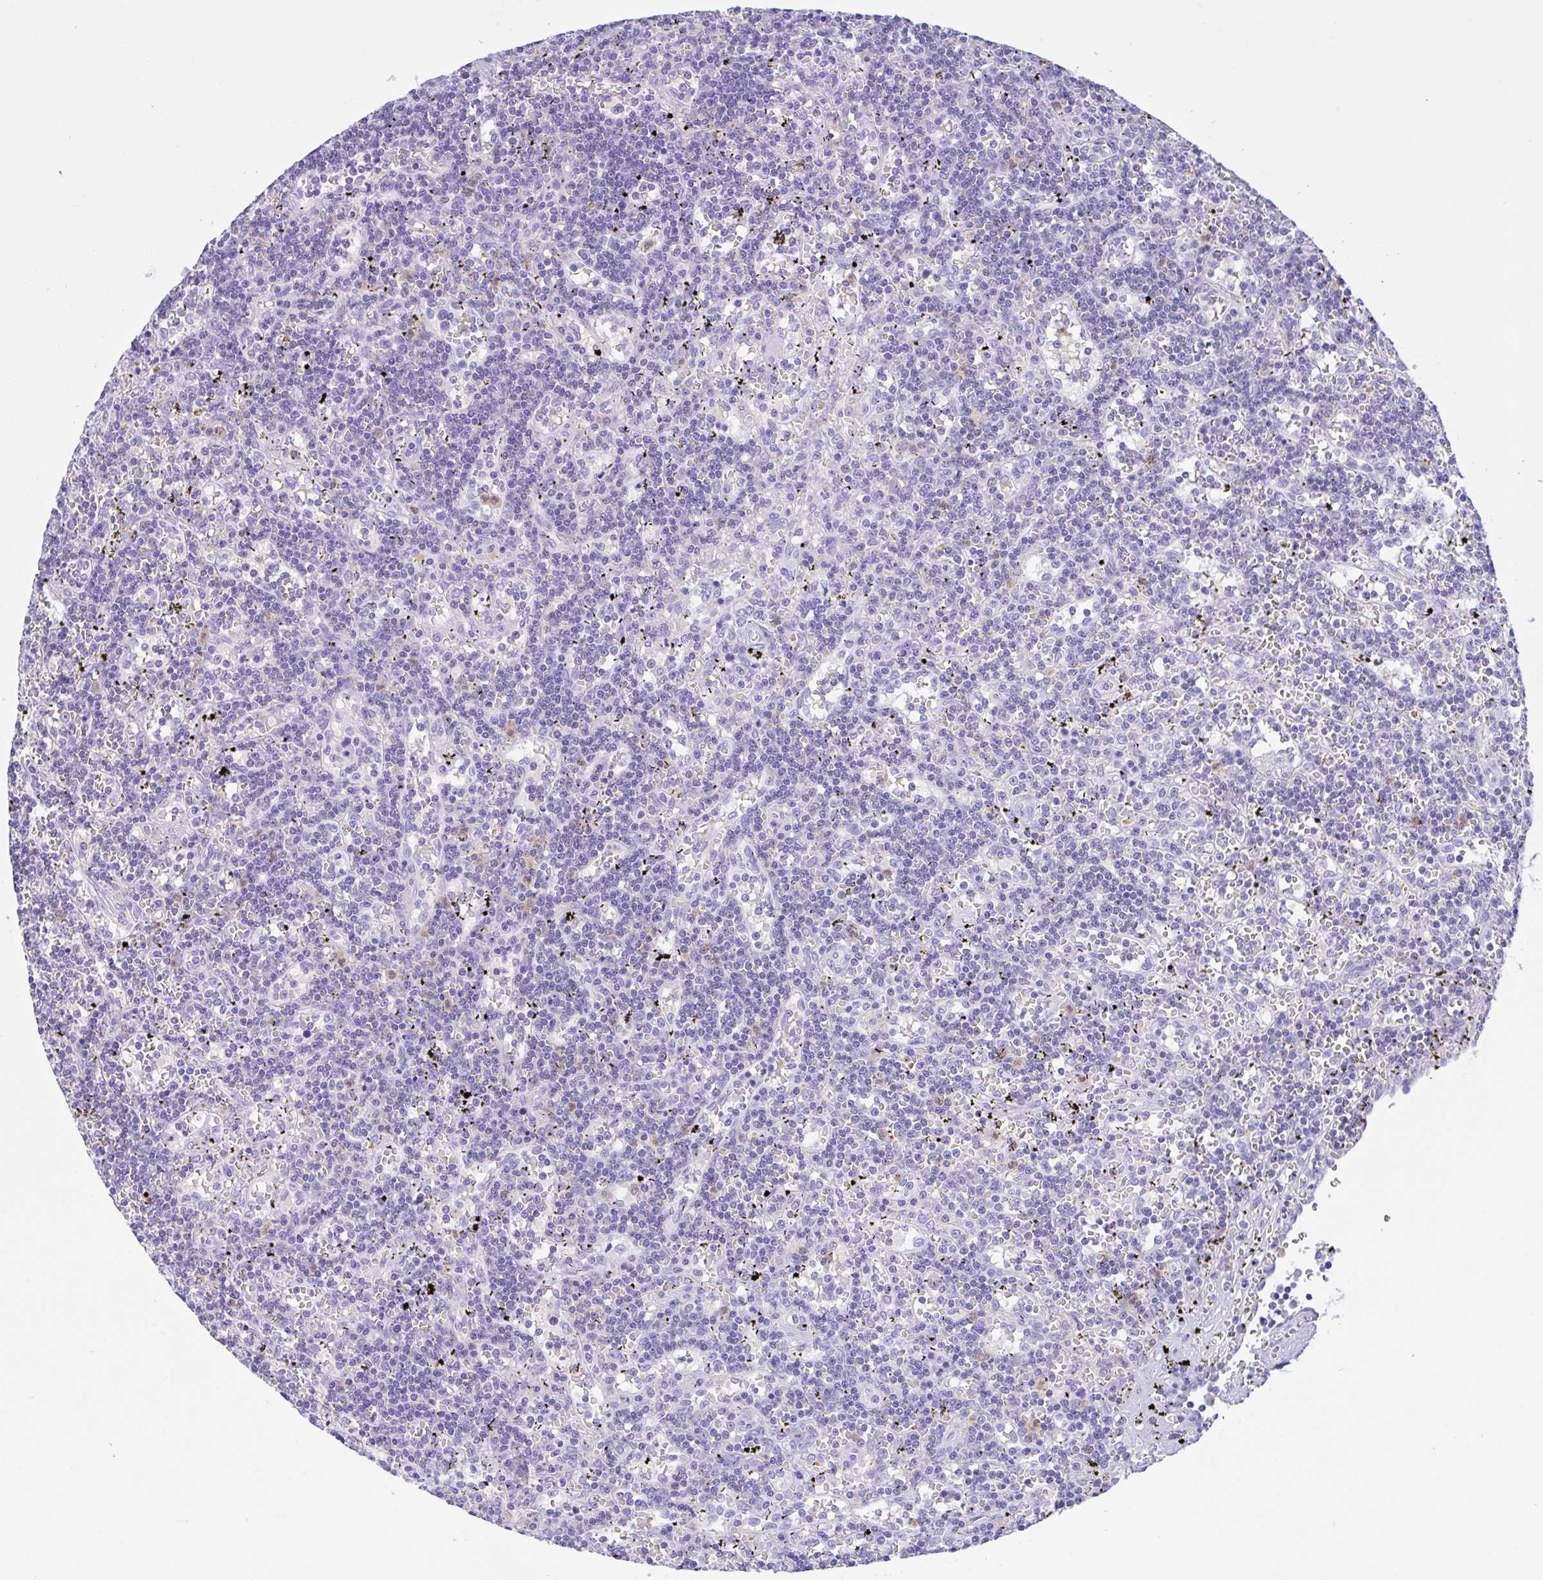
{"staining": {"intensity": "negative", "quantity": "none", "location": "none"}, "tissue": "lymphoma", "cell_type": "Tumor cells", "image_type": "cancer", "snomed": [{"axis": "morphology", "description": "Malignant lymphoma, non-Hodgkin's type, Low grade"}, {"axis": "topography", "description": "Spleen"}], "caption": "DAB (3,3'-diaminobenzidine) immunohistochemical staining of human low-grade malignant lymphoma, non-Hodgkin's type displays no significant positivity in tumor cells.", "gene": "NCF1", "patient": {"sex": "male", "age": 60}}